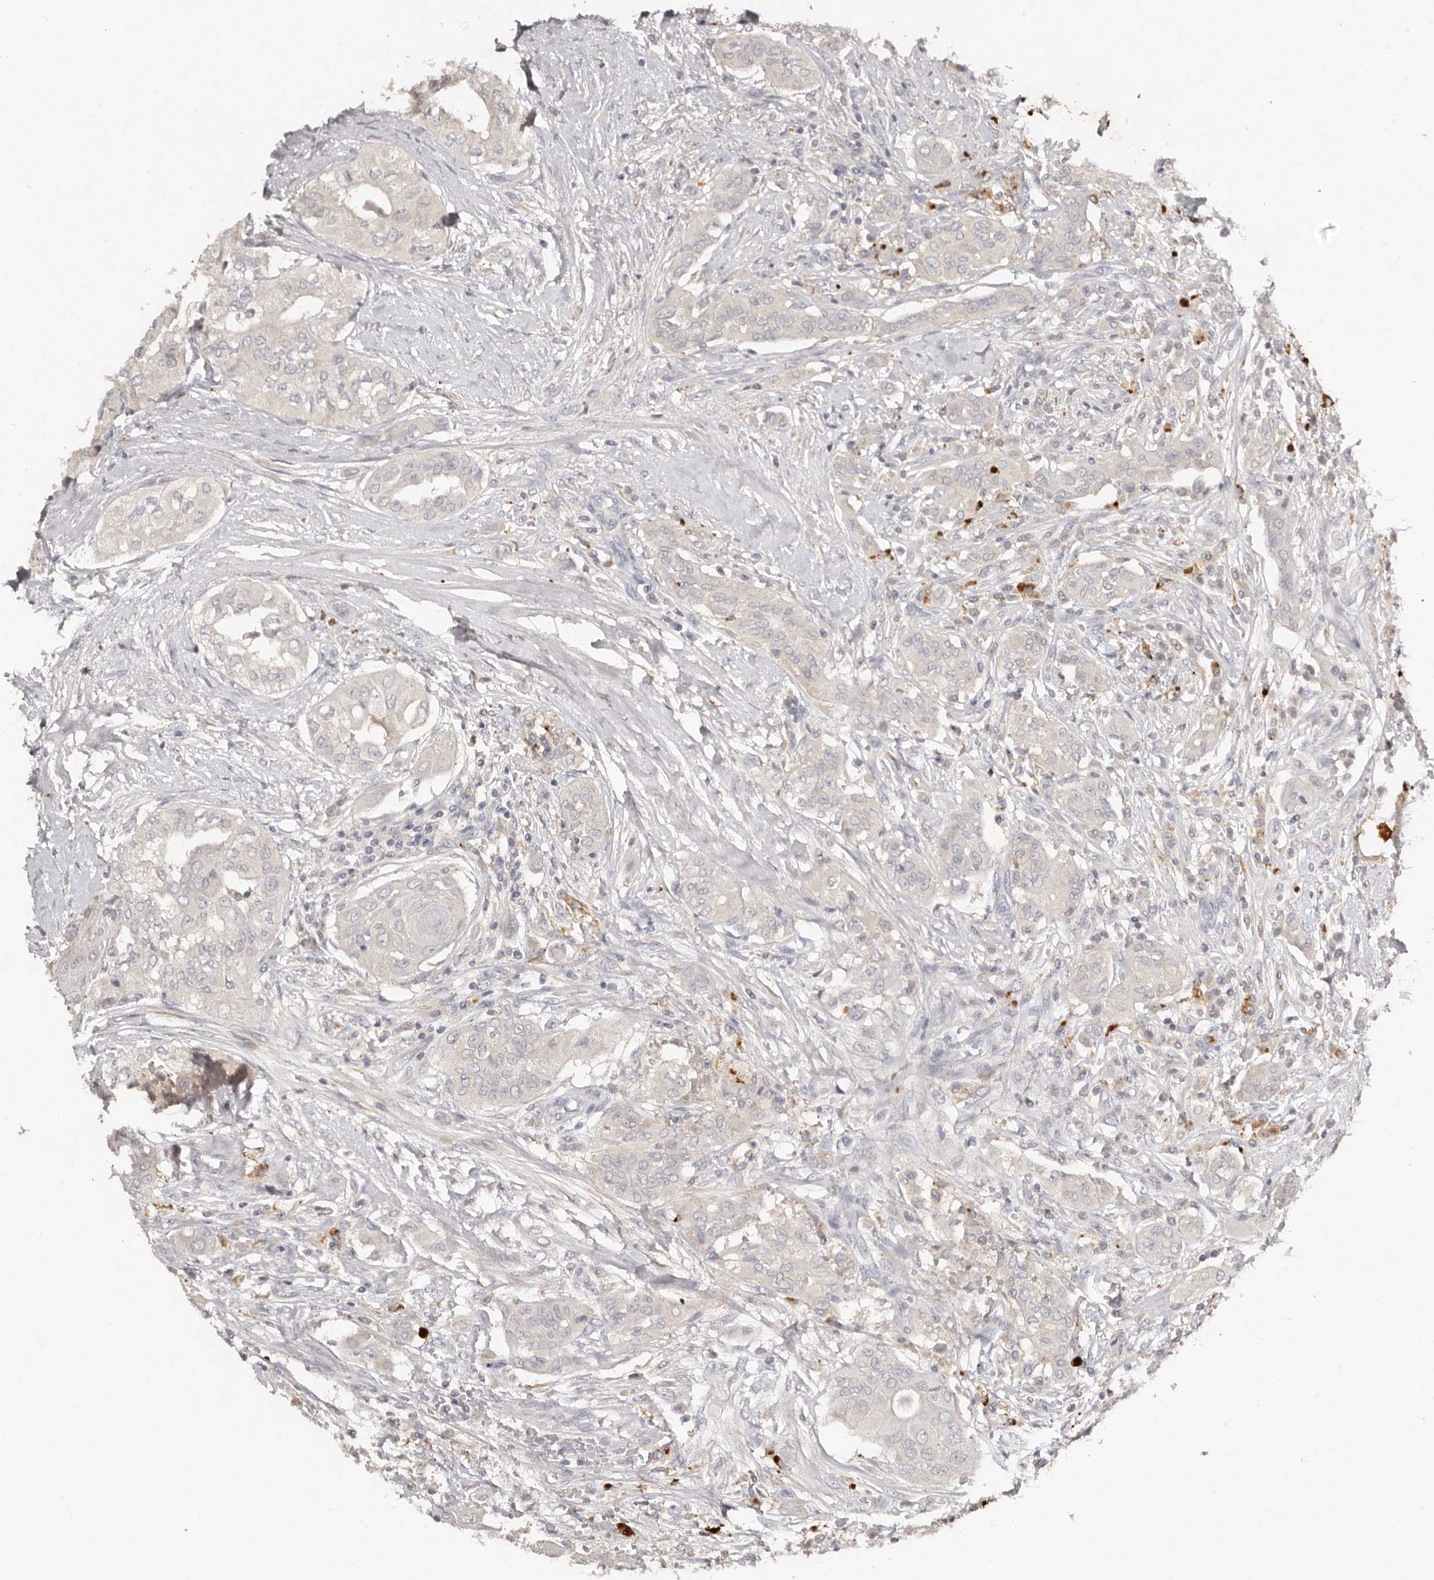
{"staining": {"intensity": "negative", "quantity": "none", "location": "none"}, "tissue": "thyroid cancer", "cell_type": "Tumor cells", "image_type": "cancer", "snomed": [{"axis": "morphology", "description": "Papillary adenocarcinoma, NOS"}, {"axis": "topography", "description": "Thyroid gland"}], "caption": "Immunohistochemistry (IHC) of human thyroid cancer (papillary adenocarcinoma) demonstrates no staining in tumor cells.", "gene": "SCUBE2", "patient": {"sex": "female", "age": 59}}